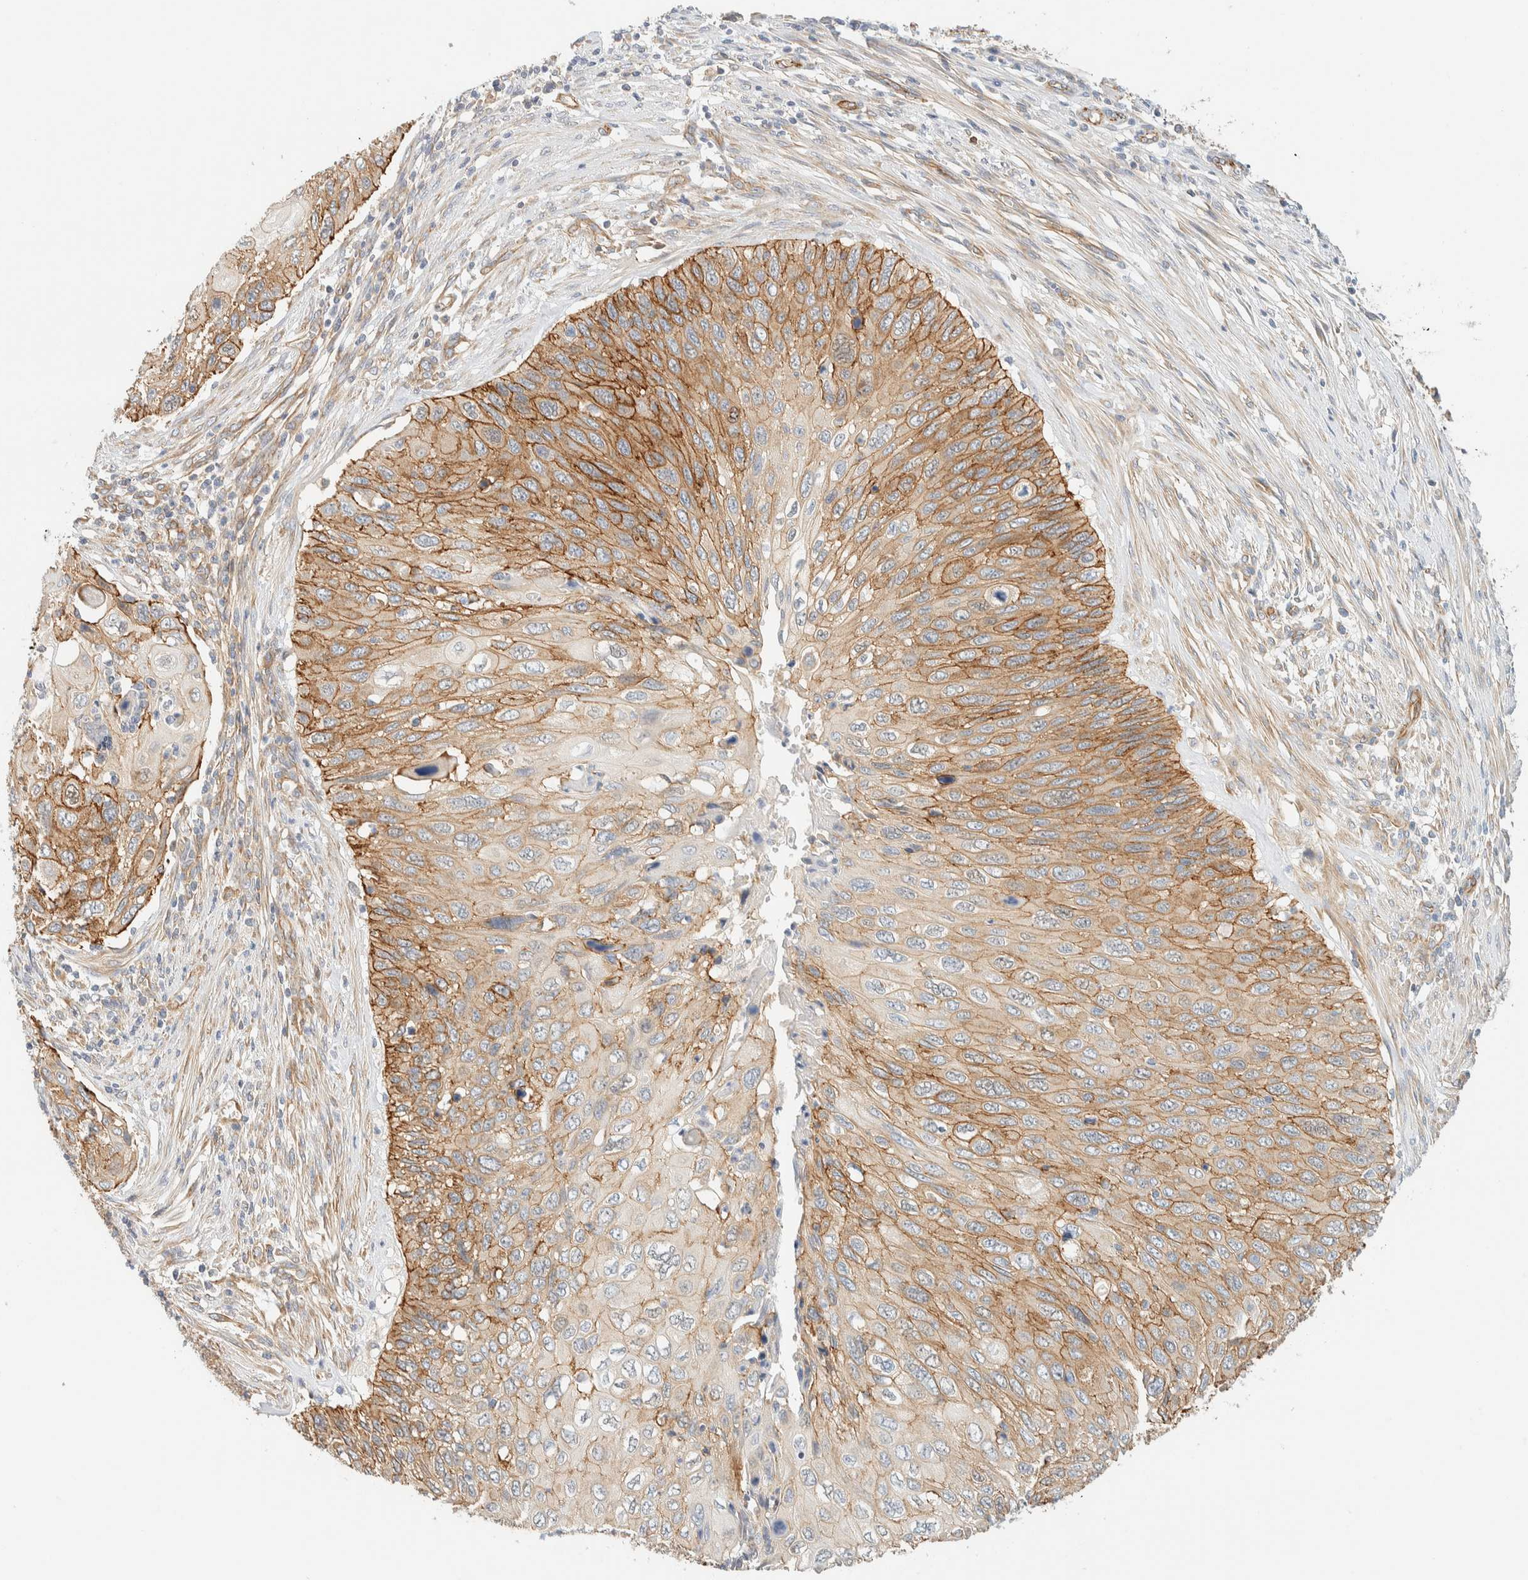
{"staining": {"intensity": "moderate", "quantity": ">75%", "location": "cytoplasmic/membranous"}, "tissue": "cervical cancer", "cell_type": "Tumor cells", "image_type": "cancer", "snomed": [{"axis": "morphology", "description": "Squamous cell carcinoma, NOS"}, {"axis": "topography", "description": "Cervix"}], "caption": "Cervical squamous cell carcinoma stained with DAB (3,3'-diaminobenzidine) immunohistochemistry (IHC) exhibits medium levels of moderate cytoplasmic/membranous expression in about >75% of tumor cells.", "gene": "LIMA1", "patient": {"sex": "female", "age": 70}}